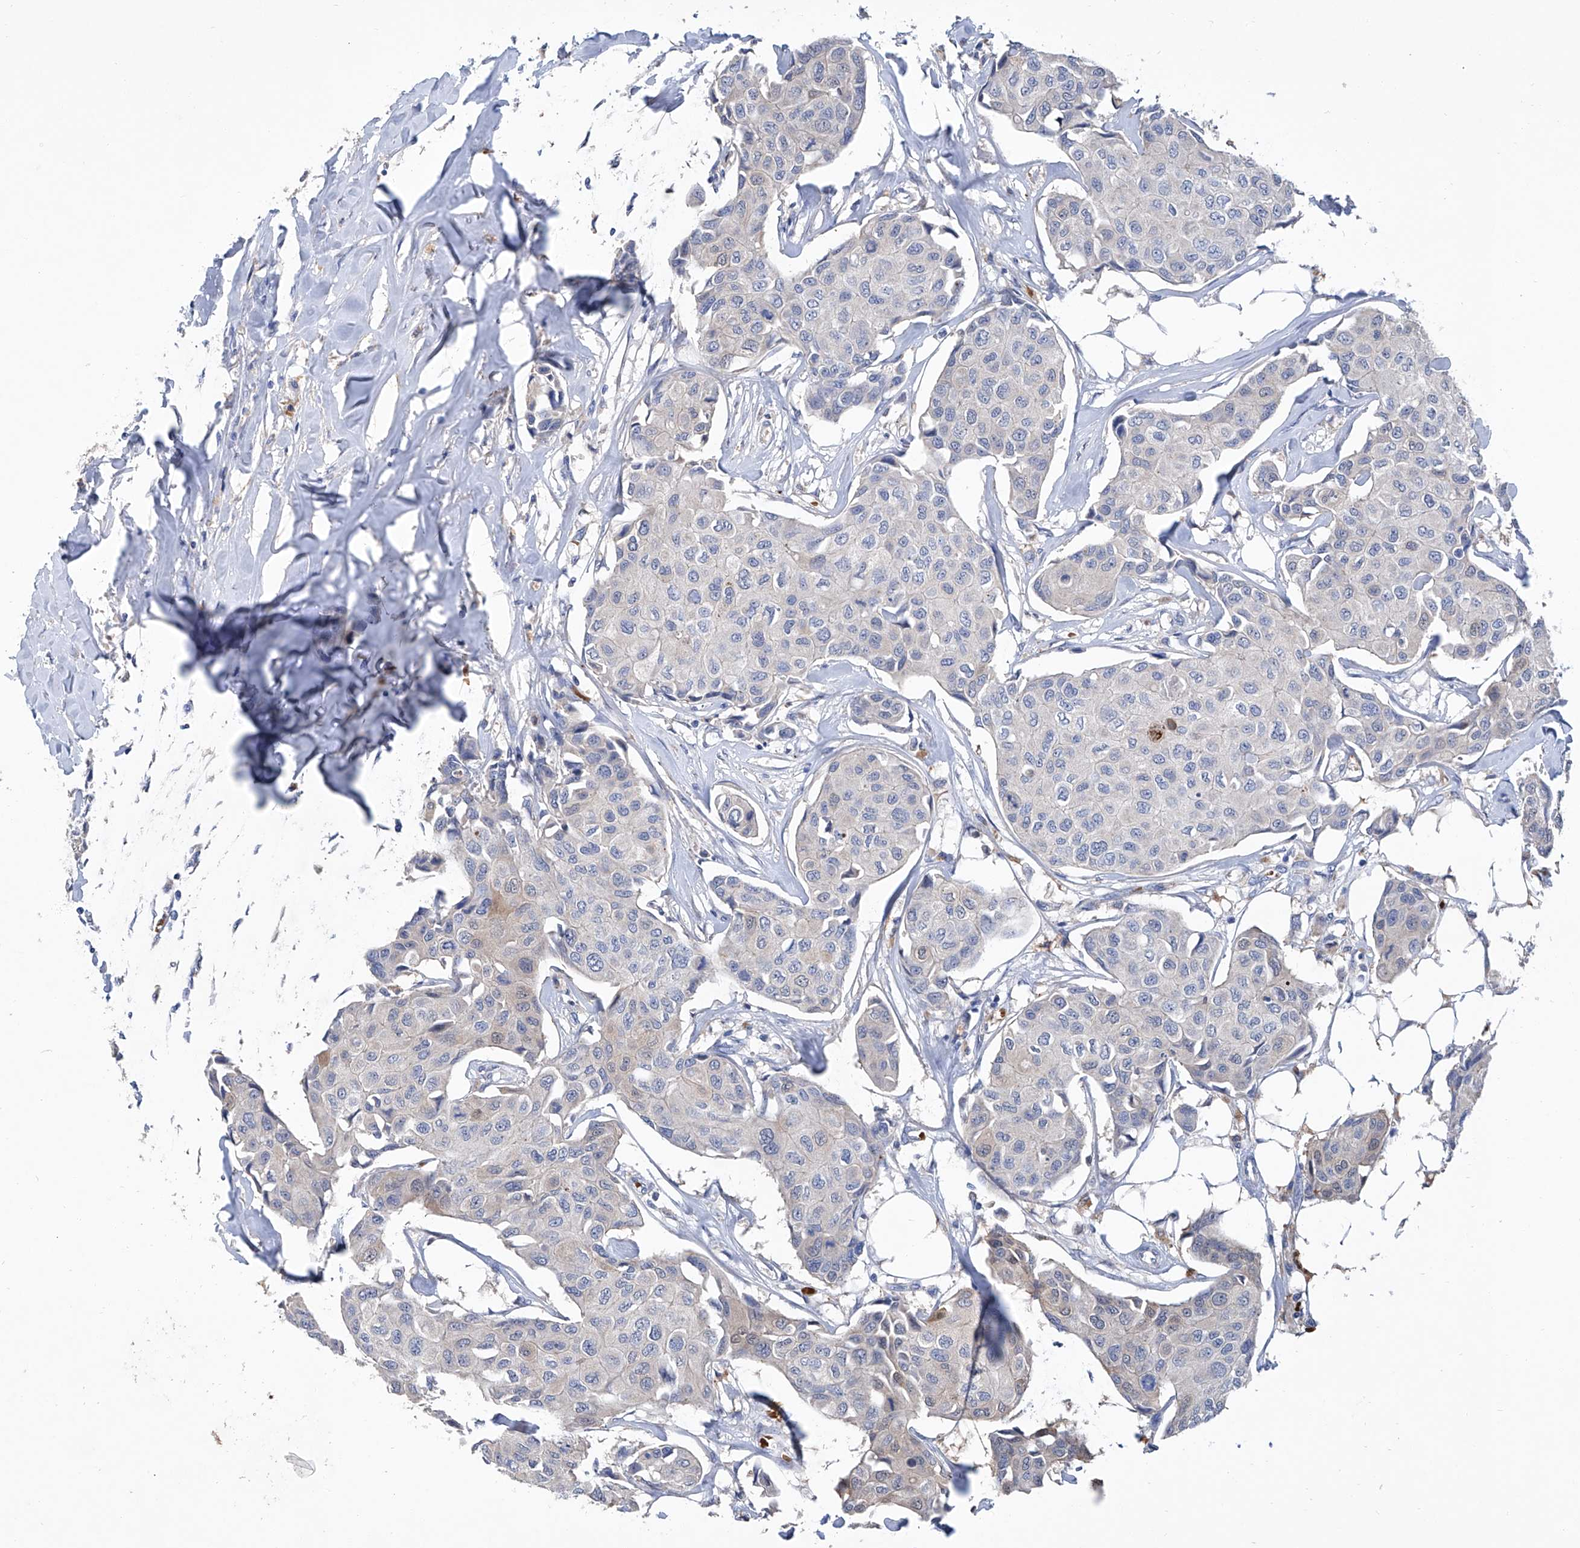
{"staining": {"intensity": "negative", "quantity": "none", "location": "none"}, "tissue": "breast cancer", "cell_type": "Tumor cells", "image_type": "cancer", "snomed": [{"axis": "morphology", "description": "Duct carcinoma"}, {"axis": "topography", "description": "Breast"}], "caption": "There is no significant positivity in tumor cells of invasive ductal carcinoma (breast).", "gene": "GPT", "patient": {"sex": "female", "age": 80}}